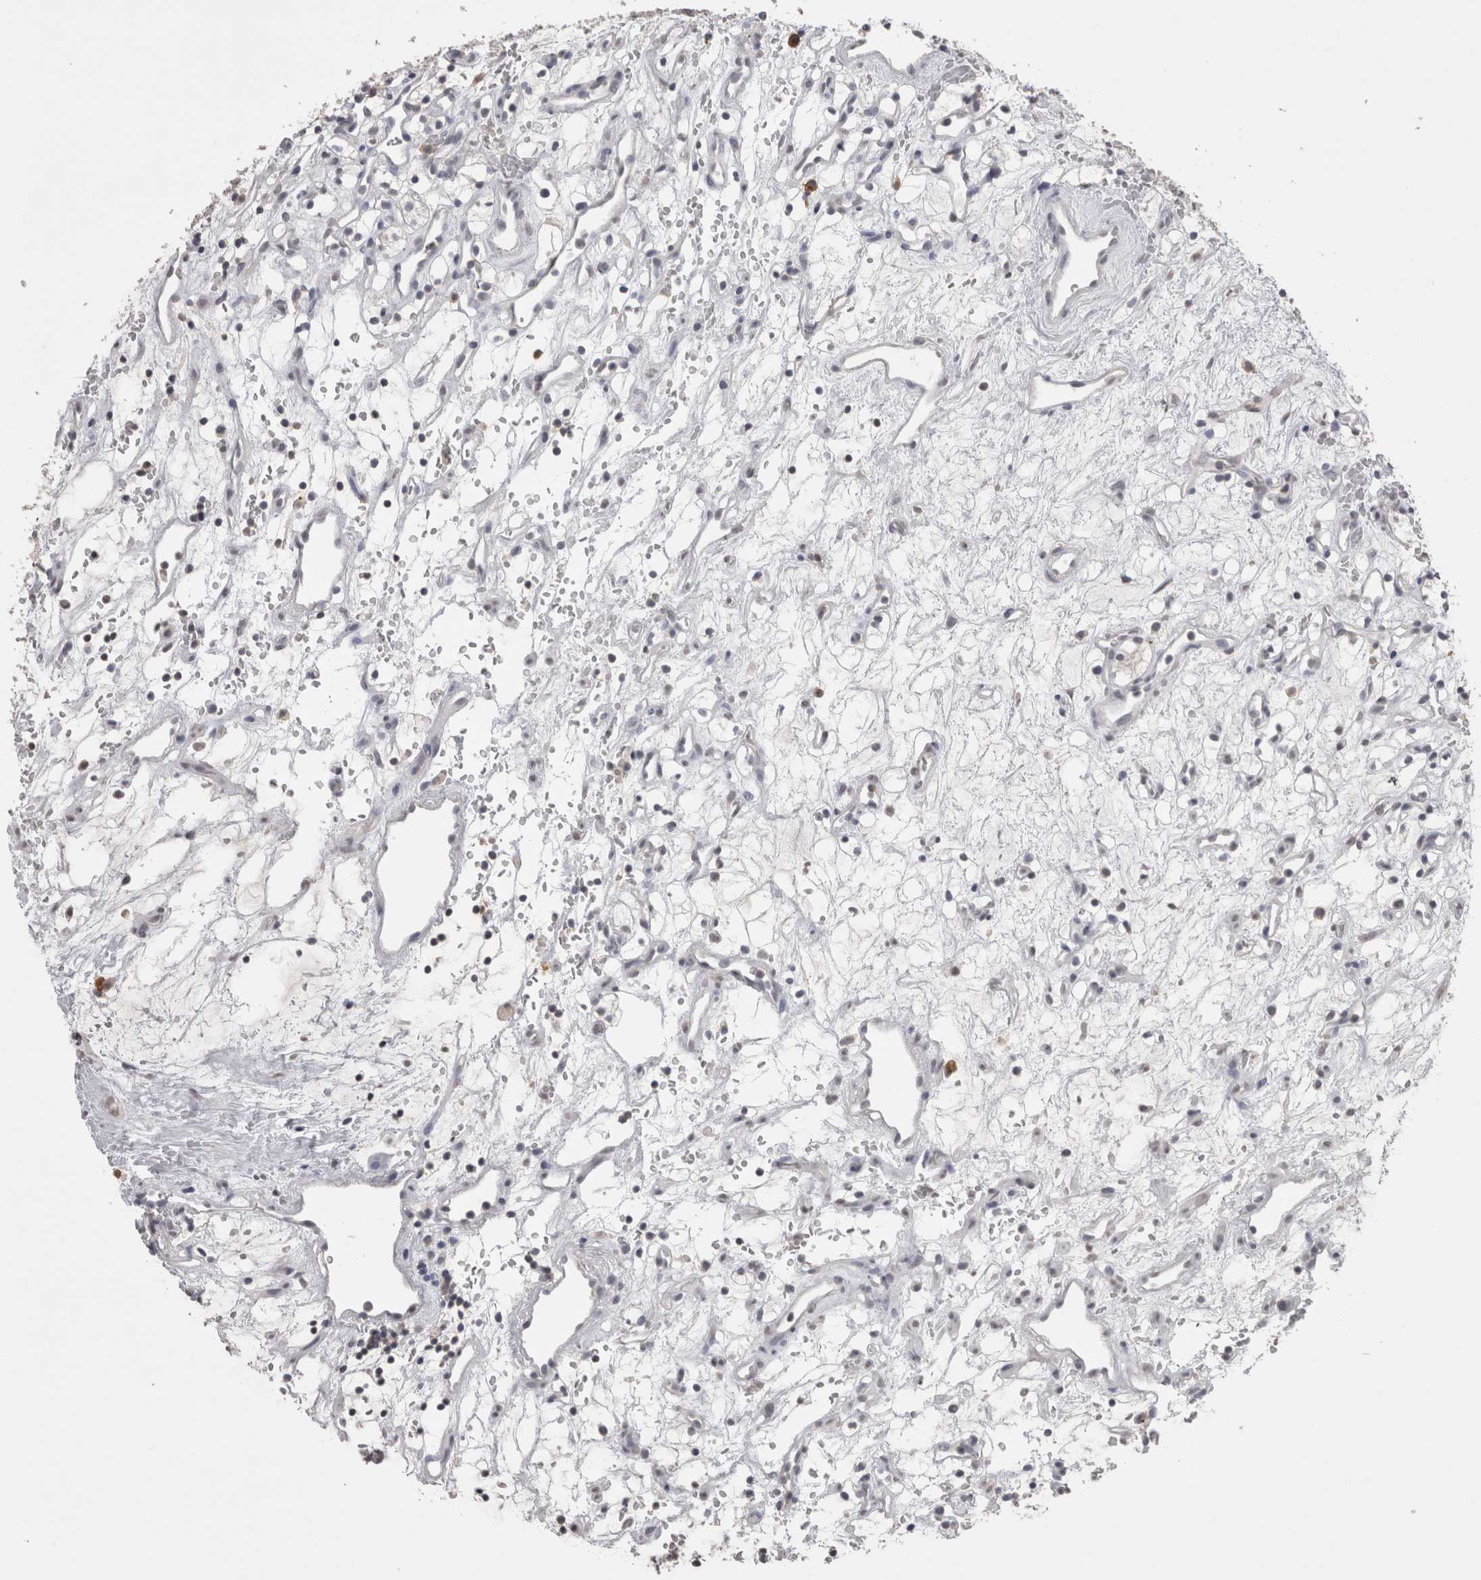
{"staining": {"intensity": "negative", "quantity": "none", "location": "none"}, "tissue": "renal cancer", "cell_type": "Tumor cells", "image_type": "cancer", "snomed": [{"axis": "morphology", "description": "Adenocarcinoma, NOS"}, {"axis": "topography", "description": "Kidney"}], "caption": "A histopathology image of renal cancer stained for a protein demonstrates no brown staining in tumor cells.", "gene": "LAX1", "patient": {"sex": "female", "age": 60}}